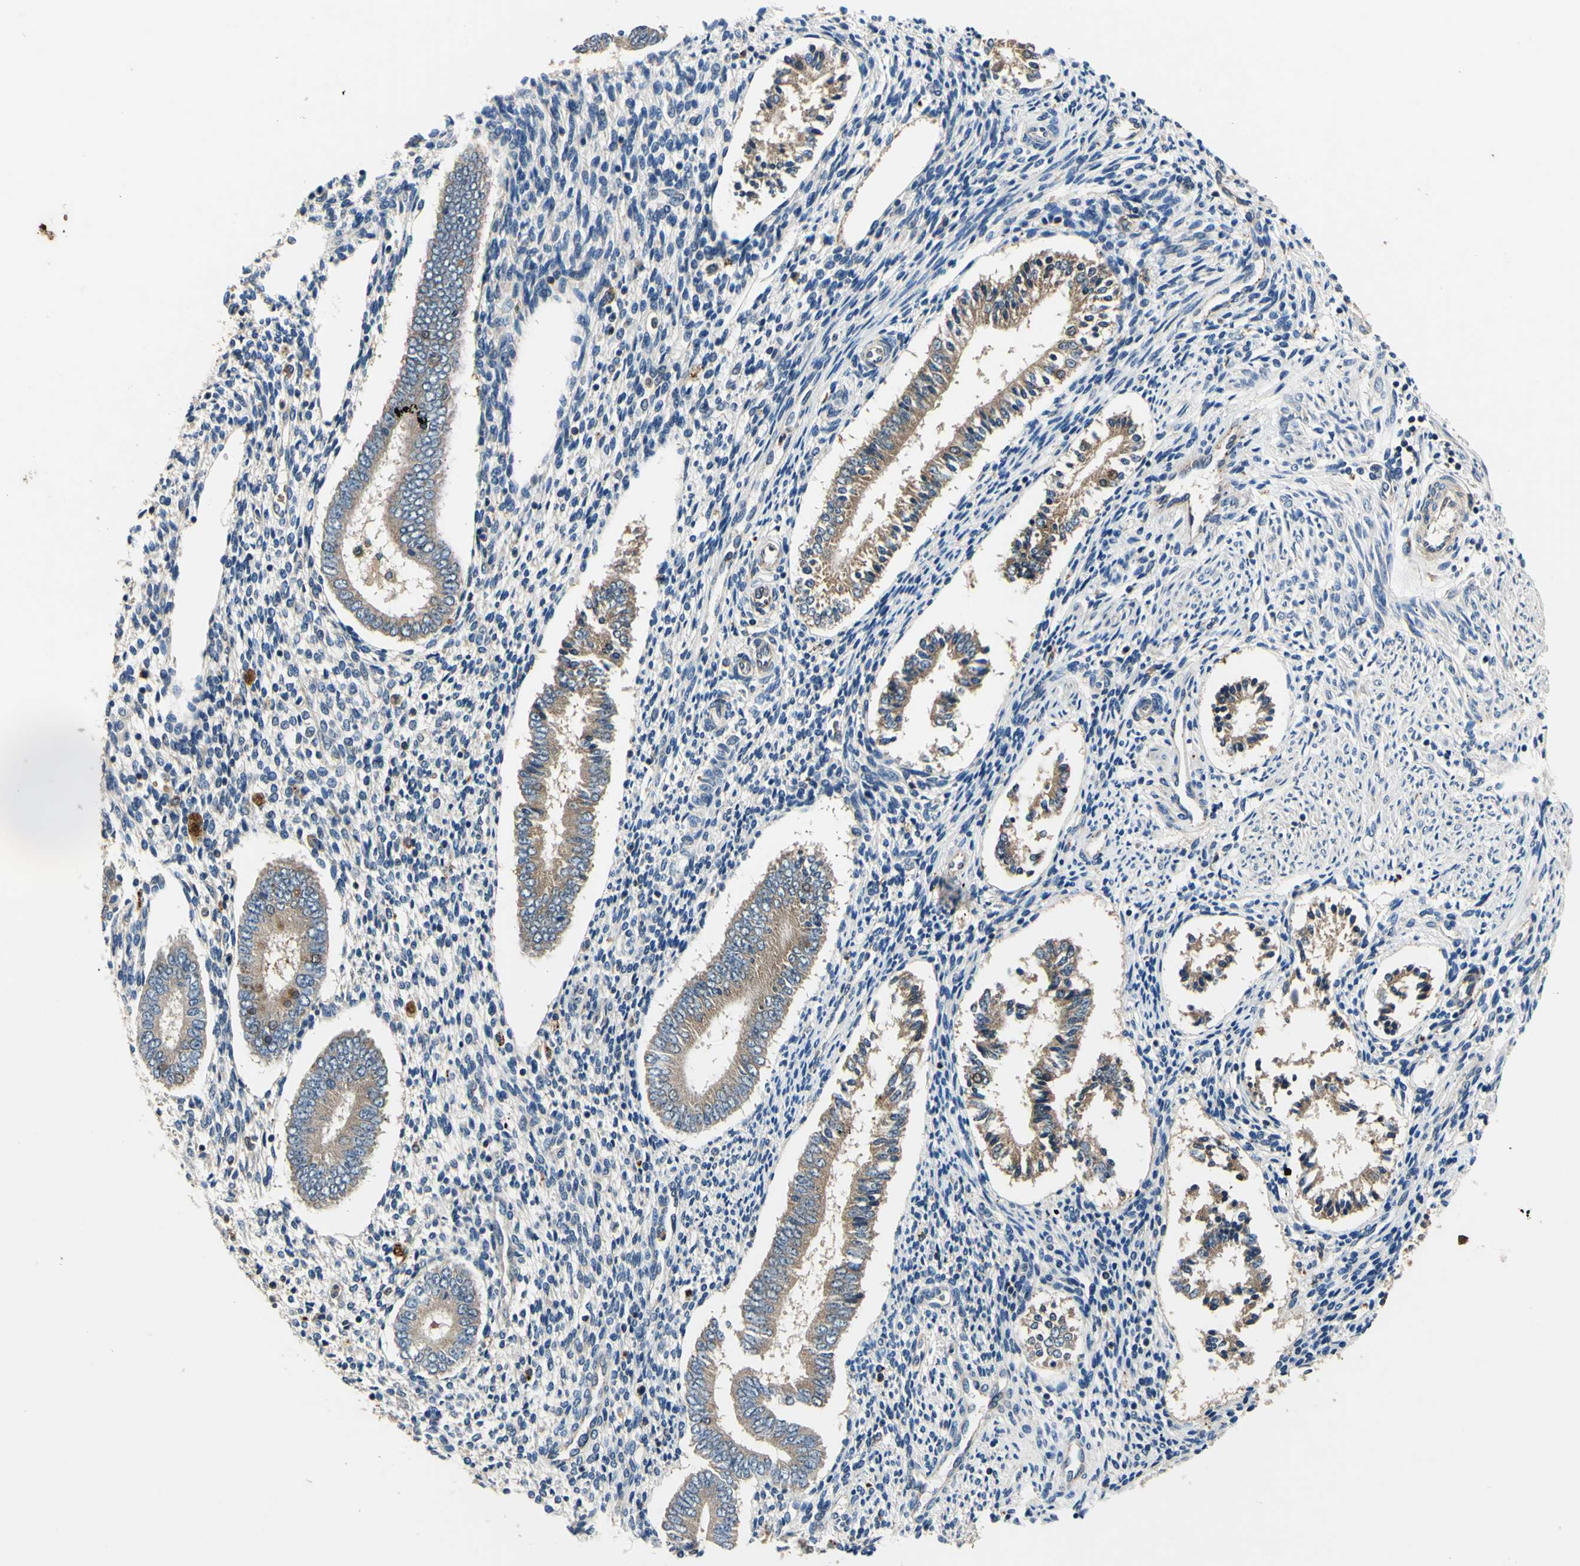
{"staining": {"intensity": "negative", "quantity": "none", "location": "none"}, "tissue": "endometrium", "cell_type": "Cells in endometrial stroma", "image_type": "normal", "snomed": [{"axis": "morphology", "description": "Normal tissue, NOS"}, {"axis": "topography", "description": "Endometrium"}], "caption": "DAB (3,3'-diaminobenzidine) immunohistochemical staining of normal endometrium demonstrates no significant staining in cells in endometrial stroma. Brightfield microscopy of IHC stained with DAB (3,3'-diaminobenzidine) (brown) and hematoxylin (blue), captured at high magnification.", "gene": "PLA2G4A", "patient": {"sex": "female", "age": 42}}